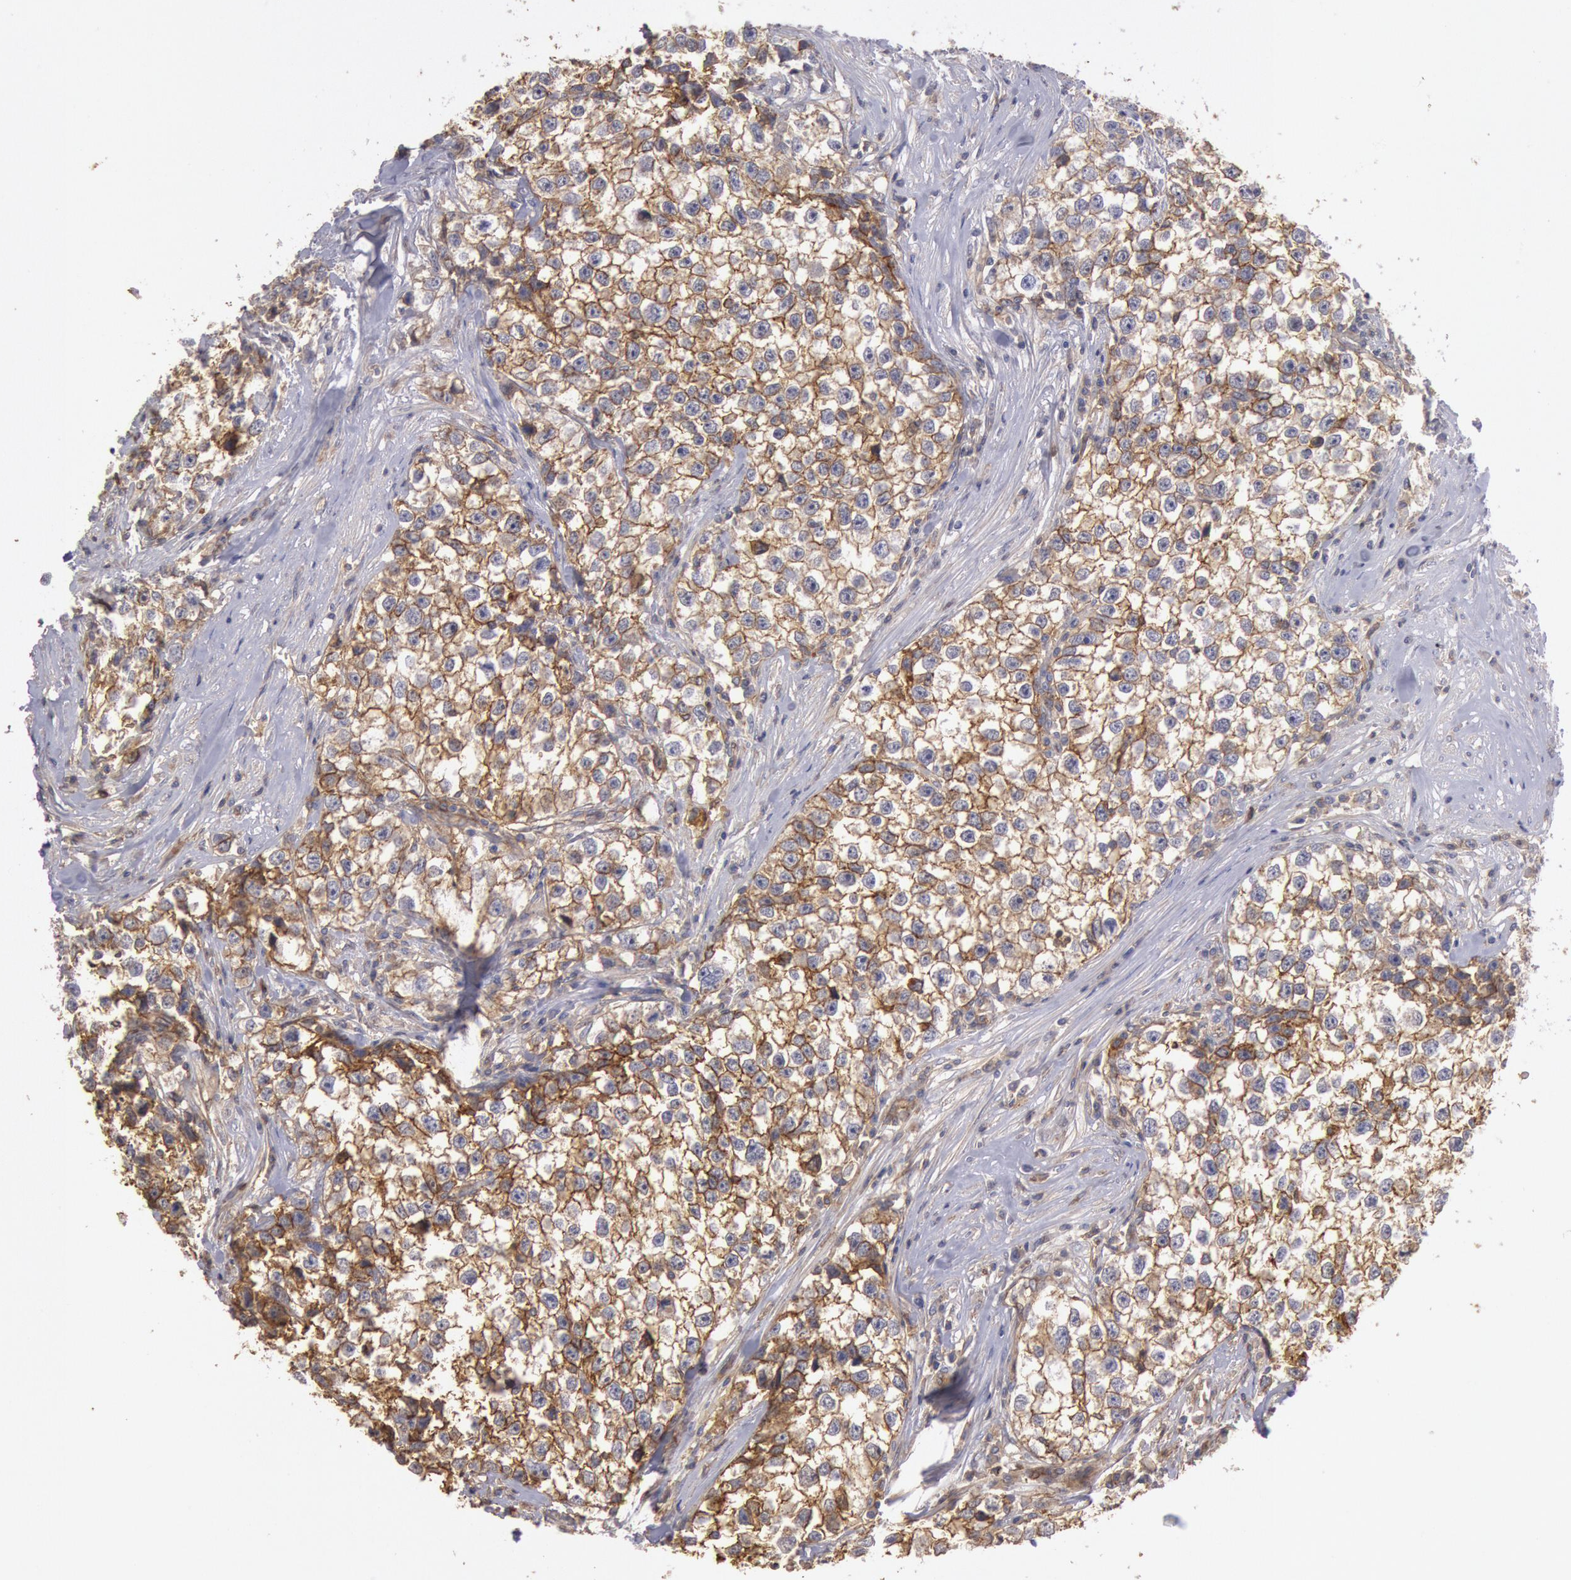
{"staining": {"intensity": "moderate", "quantity": ">75%", "location": "cytoplasmic/membranous"}, "tissue": "testis cancer", "cell_type": "Tumor cells", "image_type": "cancer", "snomed": [{"axis": "morphology", "description": "Seminoma, NOS"}, {"axis": "morphology", "description": "Carcinoma, Embryonal, NOS"}, {"axis": "topography", "description": "Testis"}], "caption": "An immunohistochemistry micrograph of tumor tissue is shown. Protein staining in brown labels moderate cytoplasmic/membranous positivity in testis embryonal carcinoma within tumor cells. (brown staining indicates protein expression, while blue staining denotes nuclei).", "gene": "SNAP23", "patient": {"sex": "male", "age": 30}}